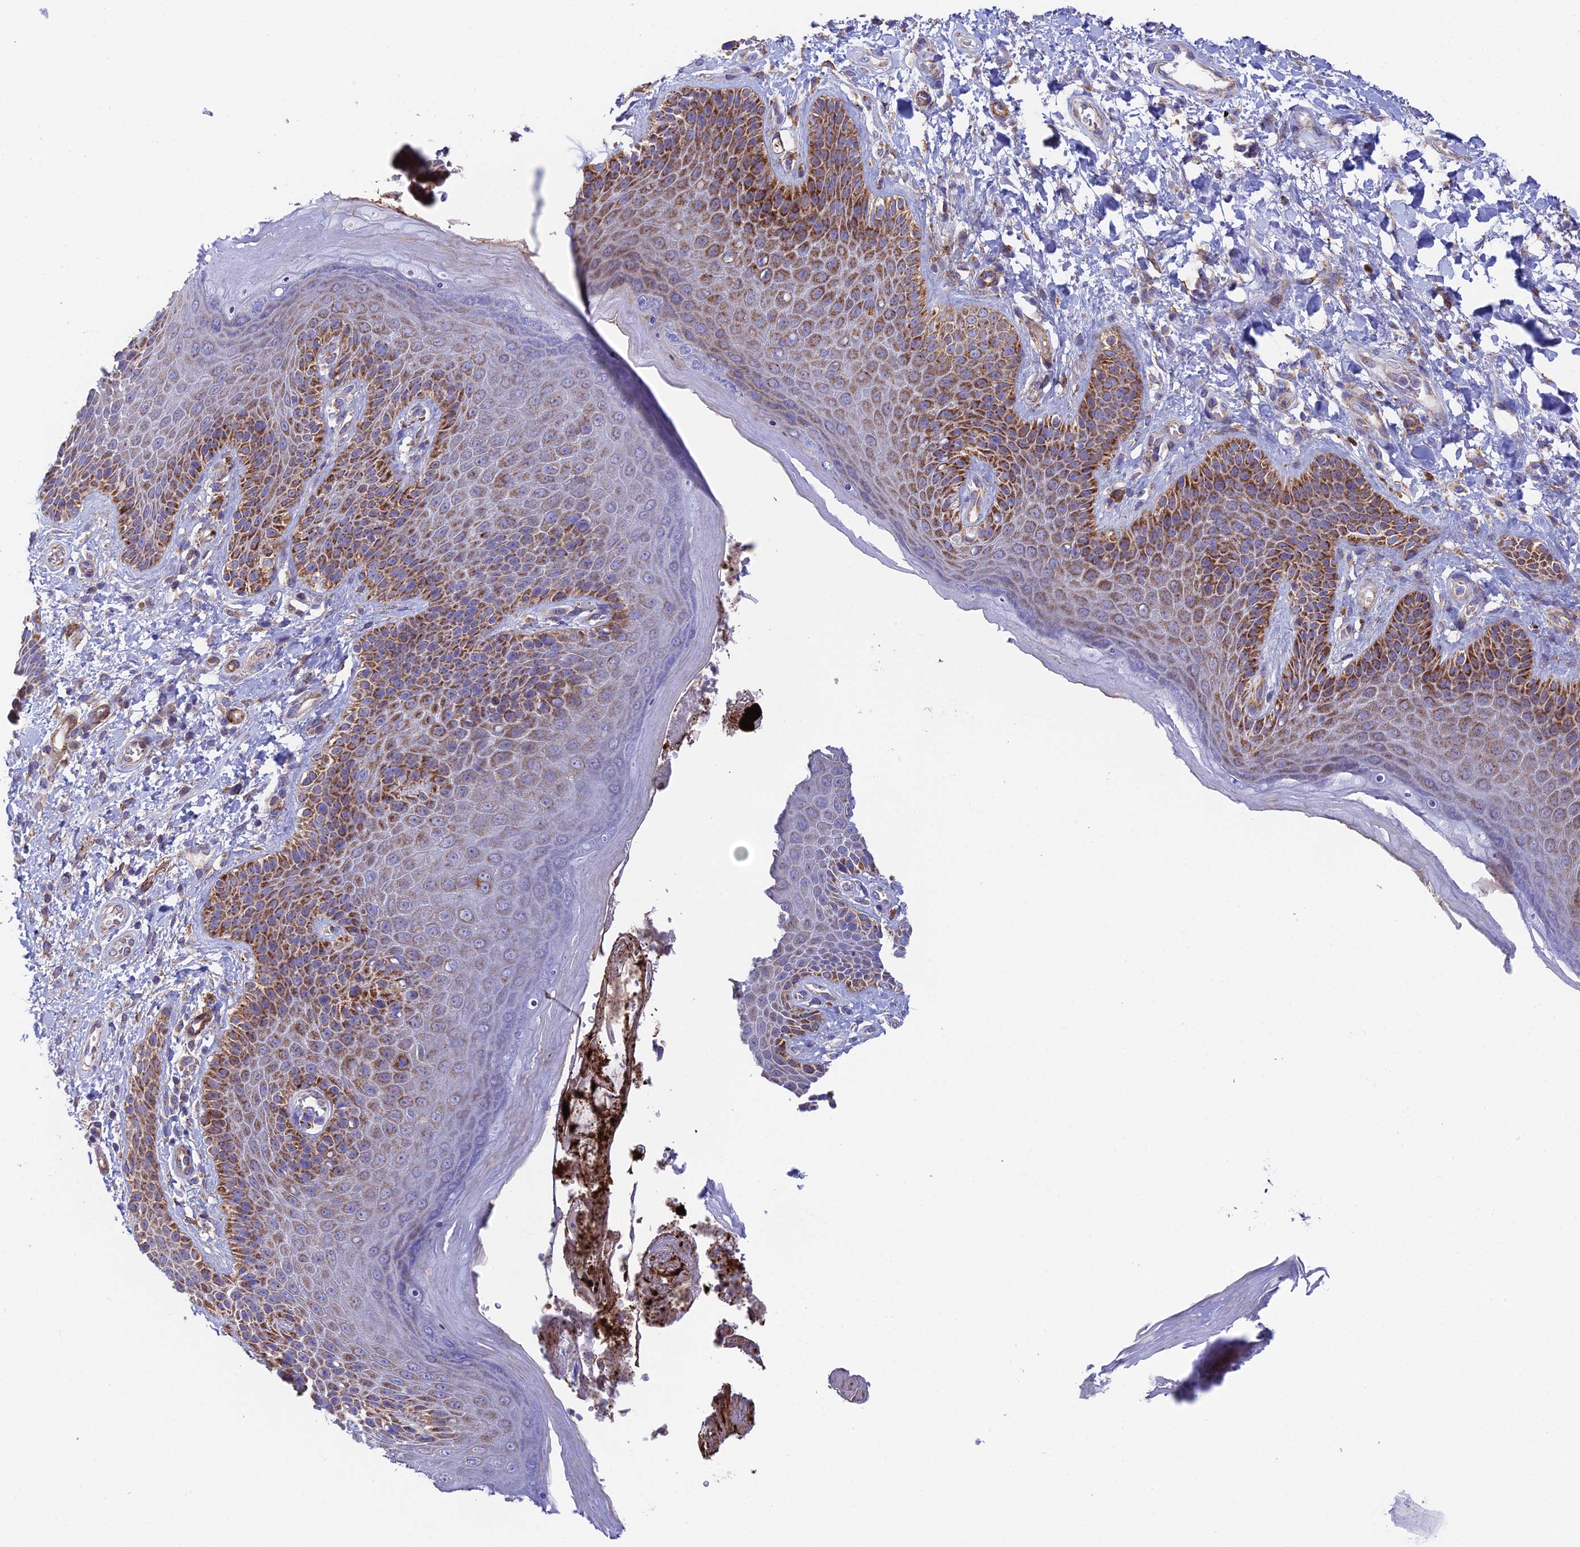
{"staining": {"intensity": "strong", "quantity": "25%-75%", "location": "cytoplasmic/membranous"}, "tissue": "skin", "cell_type": "Epidermal cells", "image_type": "normal", "snomed": [{"axis": "morphology", "description": "Normal tissue, NOS"}, {"axis": "topography", "description": "Anal"}], "caption": "Skin stained for a protein shows strong cytoplasmic/membranous positivity in epidermal cells.", "gene": "CSPG4", "patient": {"sex": "female", "age": 89}}